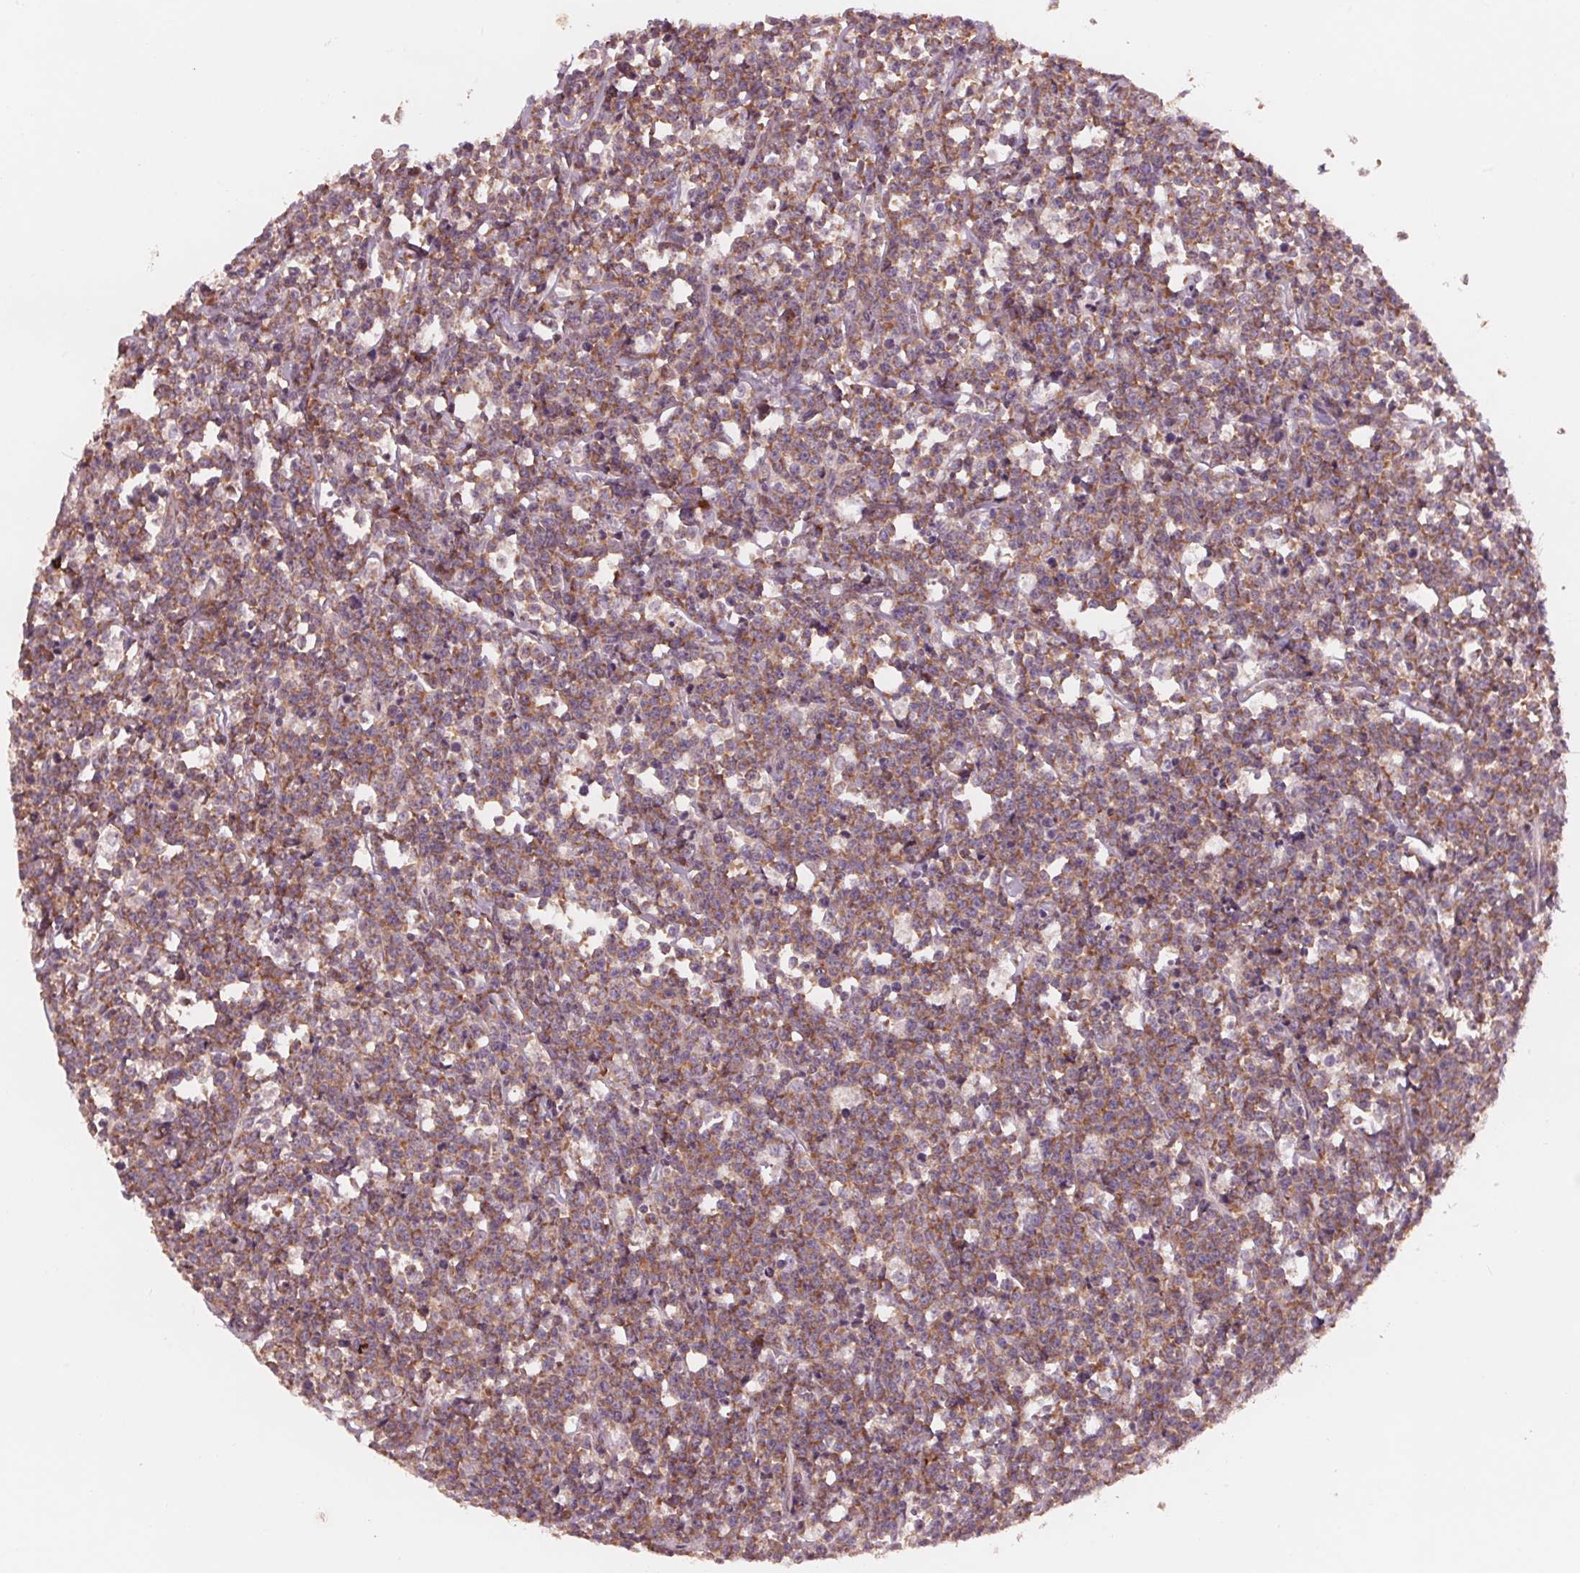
{"staining": {"intensity": "moderate", "quantity": ">75%", "location": "cytoplasmic/membranous"}, "tissue": "lymphoma", "cell_type": "Tumor cells", "image_type": "cancer", "snomed": [{"axis": "morphology", "description": "Malignant lymphoma, non-Hodgkin's type, High grade"}, {"axis": "topography", "description": "Small intestine"}], "caption": "A medium amount of moderate cytoplasmic/membranous expression is present in approximately >75% of tumor cells in lymphoma tissue.", "gene": "GIGYF2", "patient": {"sex": "female", "age": 56}}